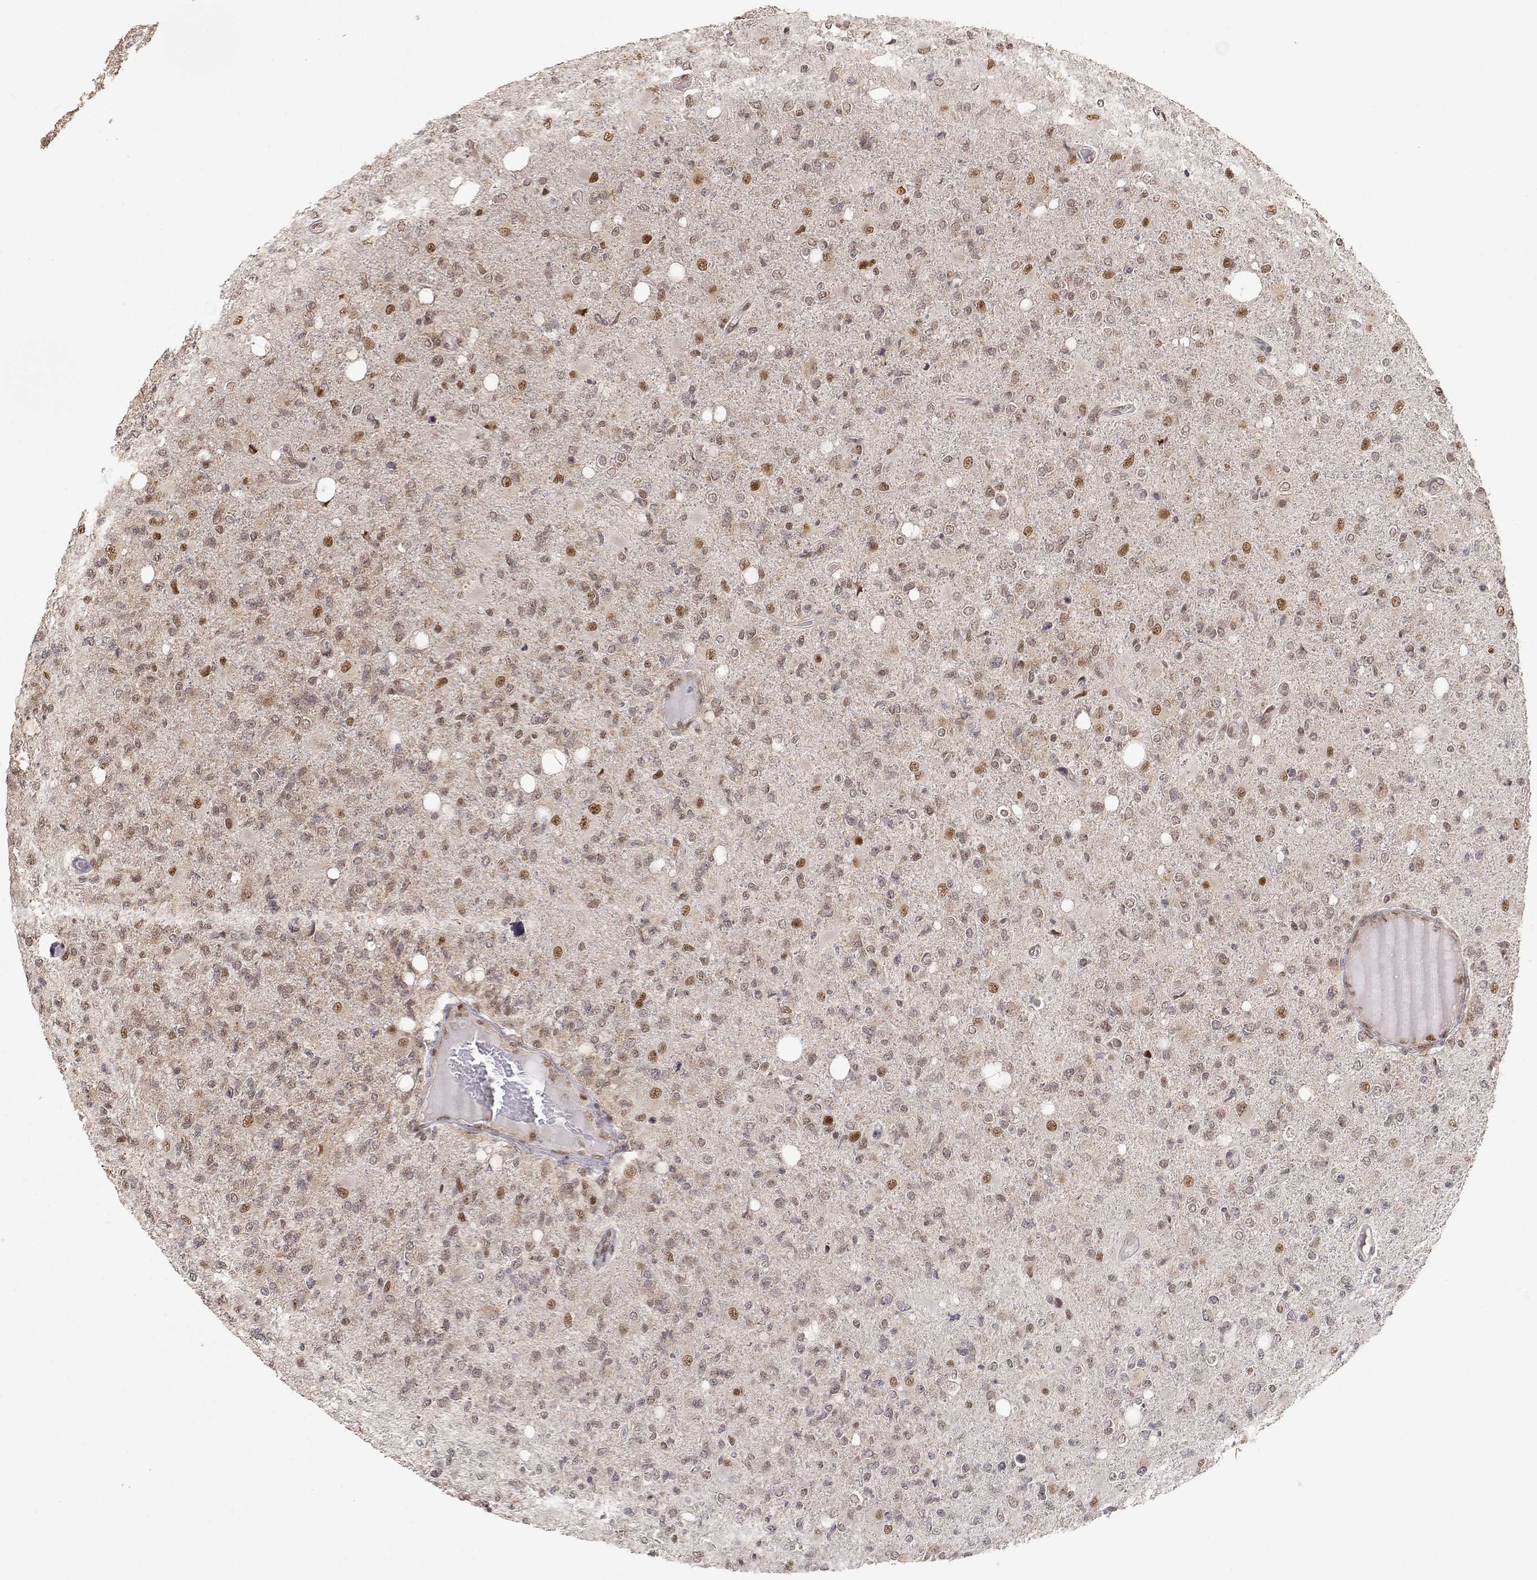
{"staining": {"intensity": "moderate", "quantity": "<25%", "location": "nuclear"}, "tissue": "glioma", "cell_type": "Tumor cells", "image_type": "cancer", "snomed": [{"axis": "morphology", "description": "Glioma, malignant, High grade"}, {"axis": "topography", "description": "Cerebral cortex"}], "caption": "Malignant glioma (high-grade) tissue exhibits moderate nuclear staining in approximately <25% of tumor cells, visualized by immunohistochemistry.", "gene": "BRCA1", "patient": {"sex": "male", "age": 70}}